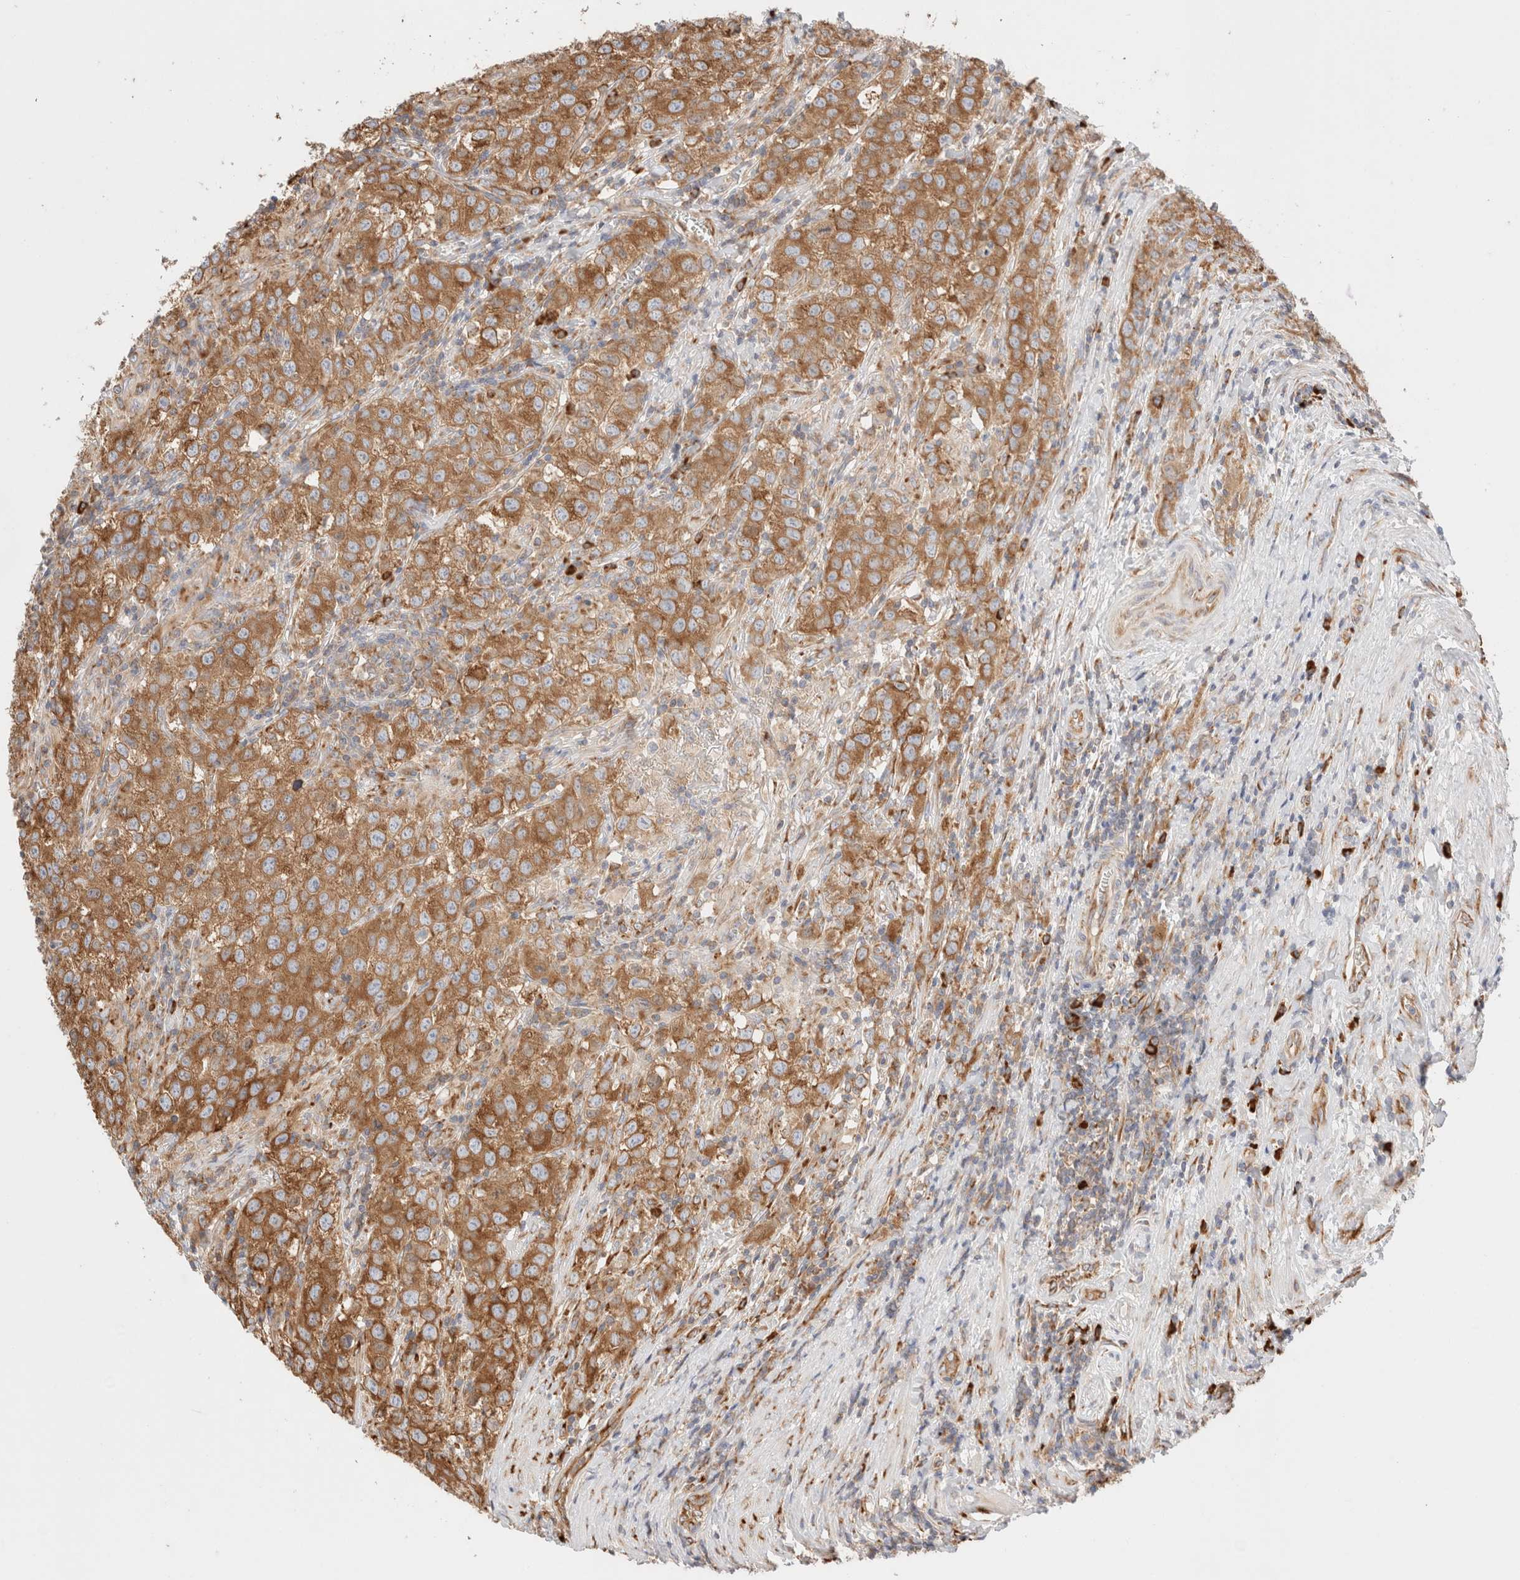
{"staining": {"intensity": "moderate", "quantity": ">75%", "location": "cytoplasmic/membranous"}, "tissue": "testis cancer", "cell_type": "Tumor cells", "image_type": "cancer", "snomed": [{"axis": "morphology", "description": "Seminoma, NOS"}, {"axis": "morphology", "description": "Carcinoma, Embryonal, NOS"}, {"axis": "topography", "description": "Testis"}], "caption": "The photomicrograph exhibits staining of testis cancer, revealing moderate cytoplasmic/membranous protein staining (brown color) within tumor cells. (Brightfield microscopy of DAB IHC at high magnification).", "gene": "ZC2HC1A", "patient": {"sex": "male", "age": 43}}